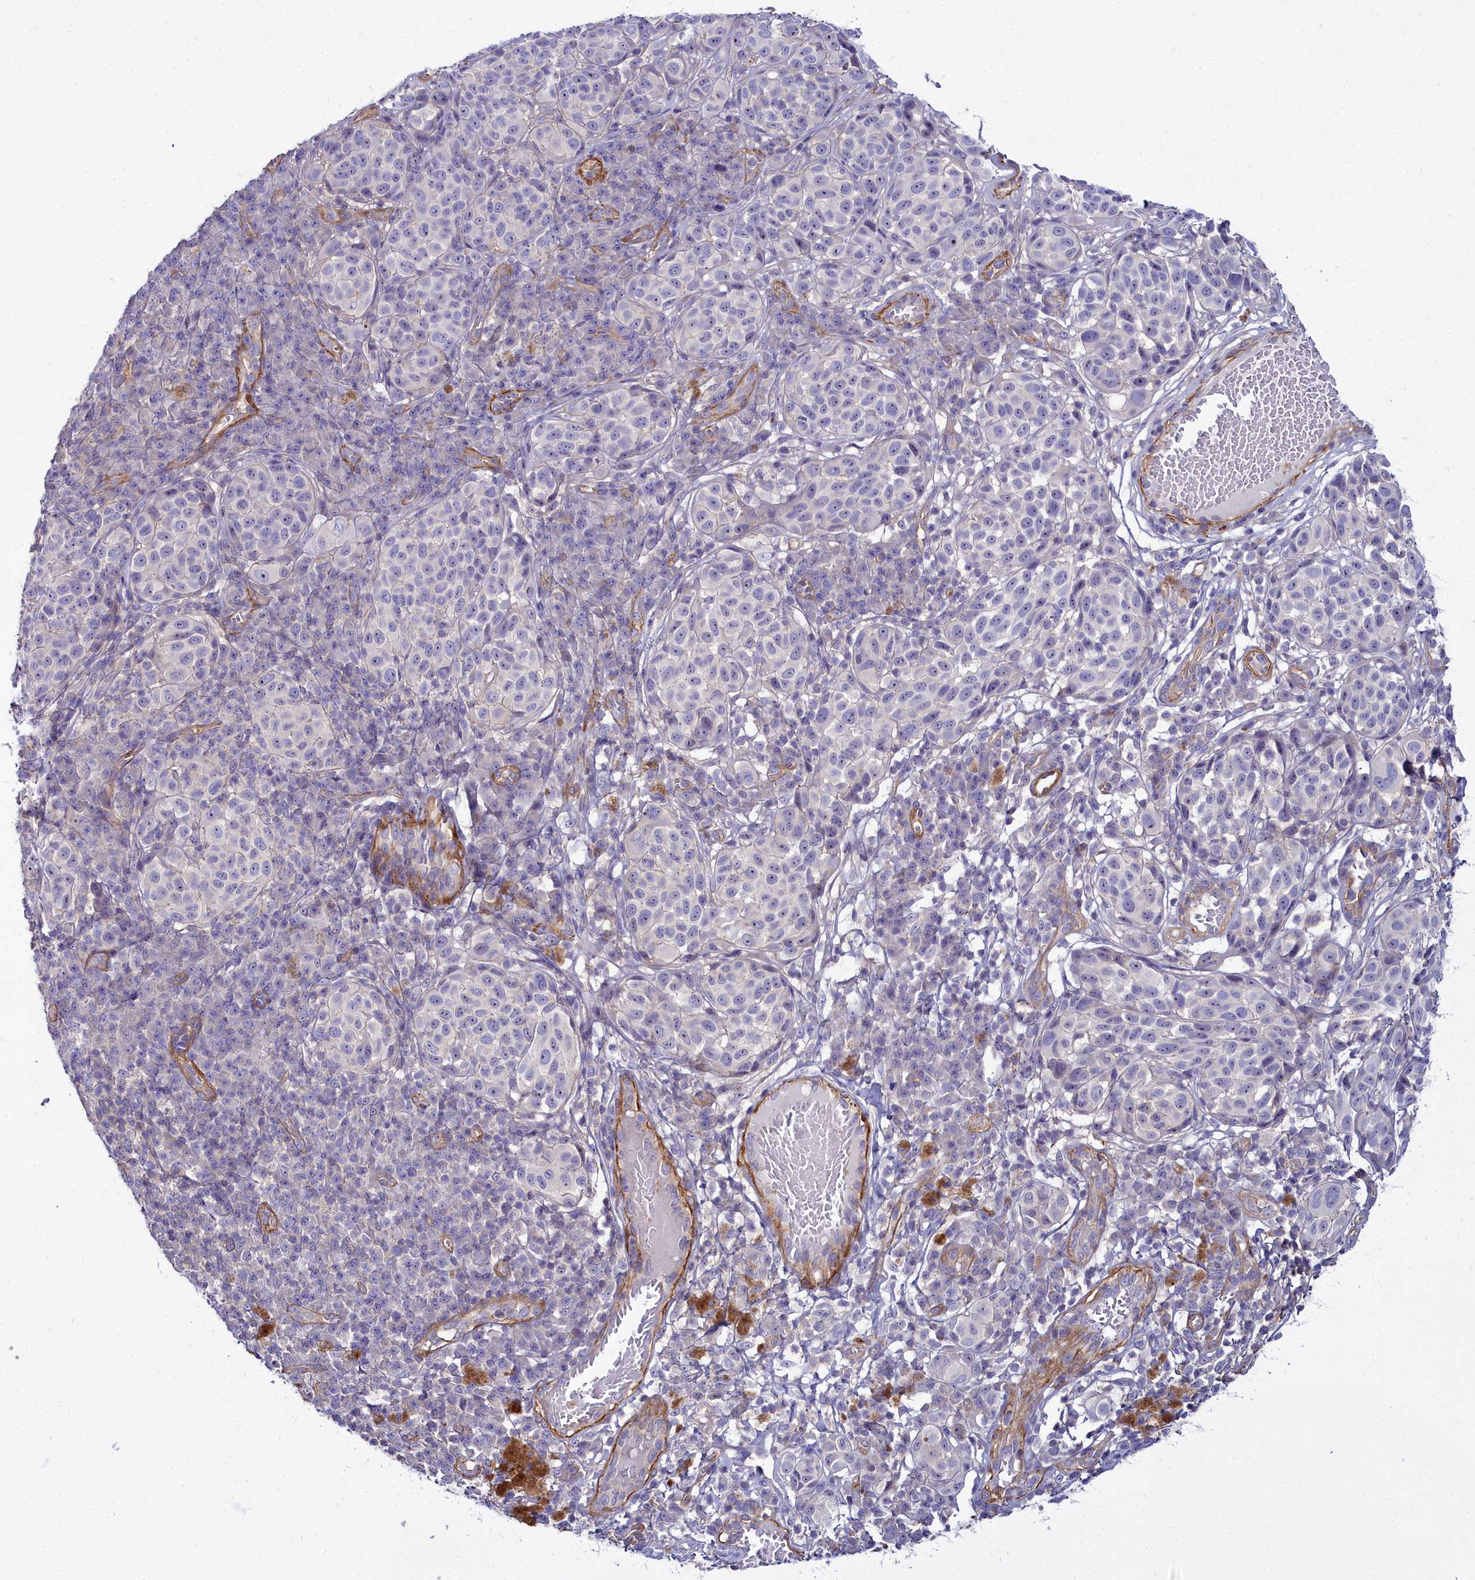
{"staining": {"intensity": "negative", "quantity": "none", "location": "none"}, "tissue": "melanoma", "cell_type": "Tumor cells", "image_type": "cancer", "snomed": [{"axis": "morphology", "description": "Malignant melanoma, NOS"}, {"axis": "topography", "description": "Skin"}], "caption": "The micrograph exhibits no significant positivity in tumor cells of malignant melanoma.", "gene": "FADS3", "patient": {"sex": "male", "age": 38}}